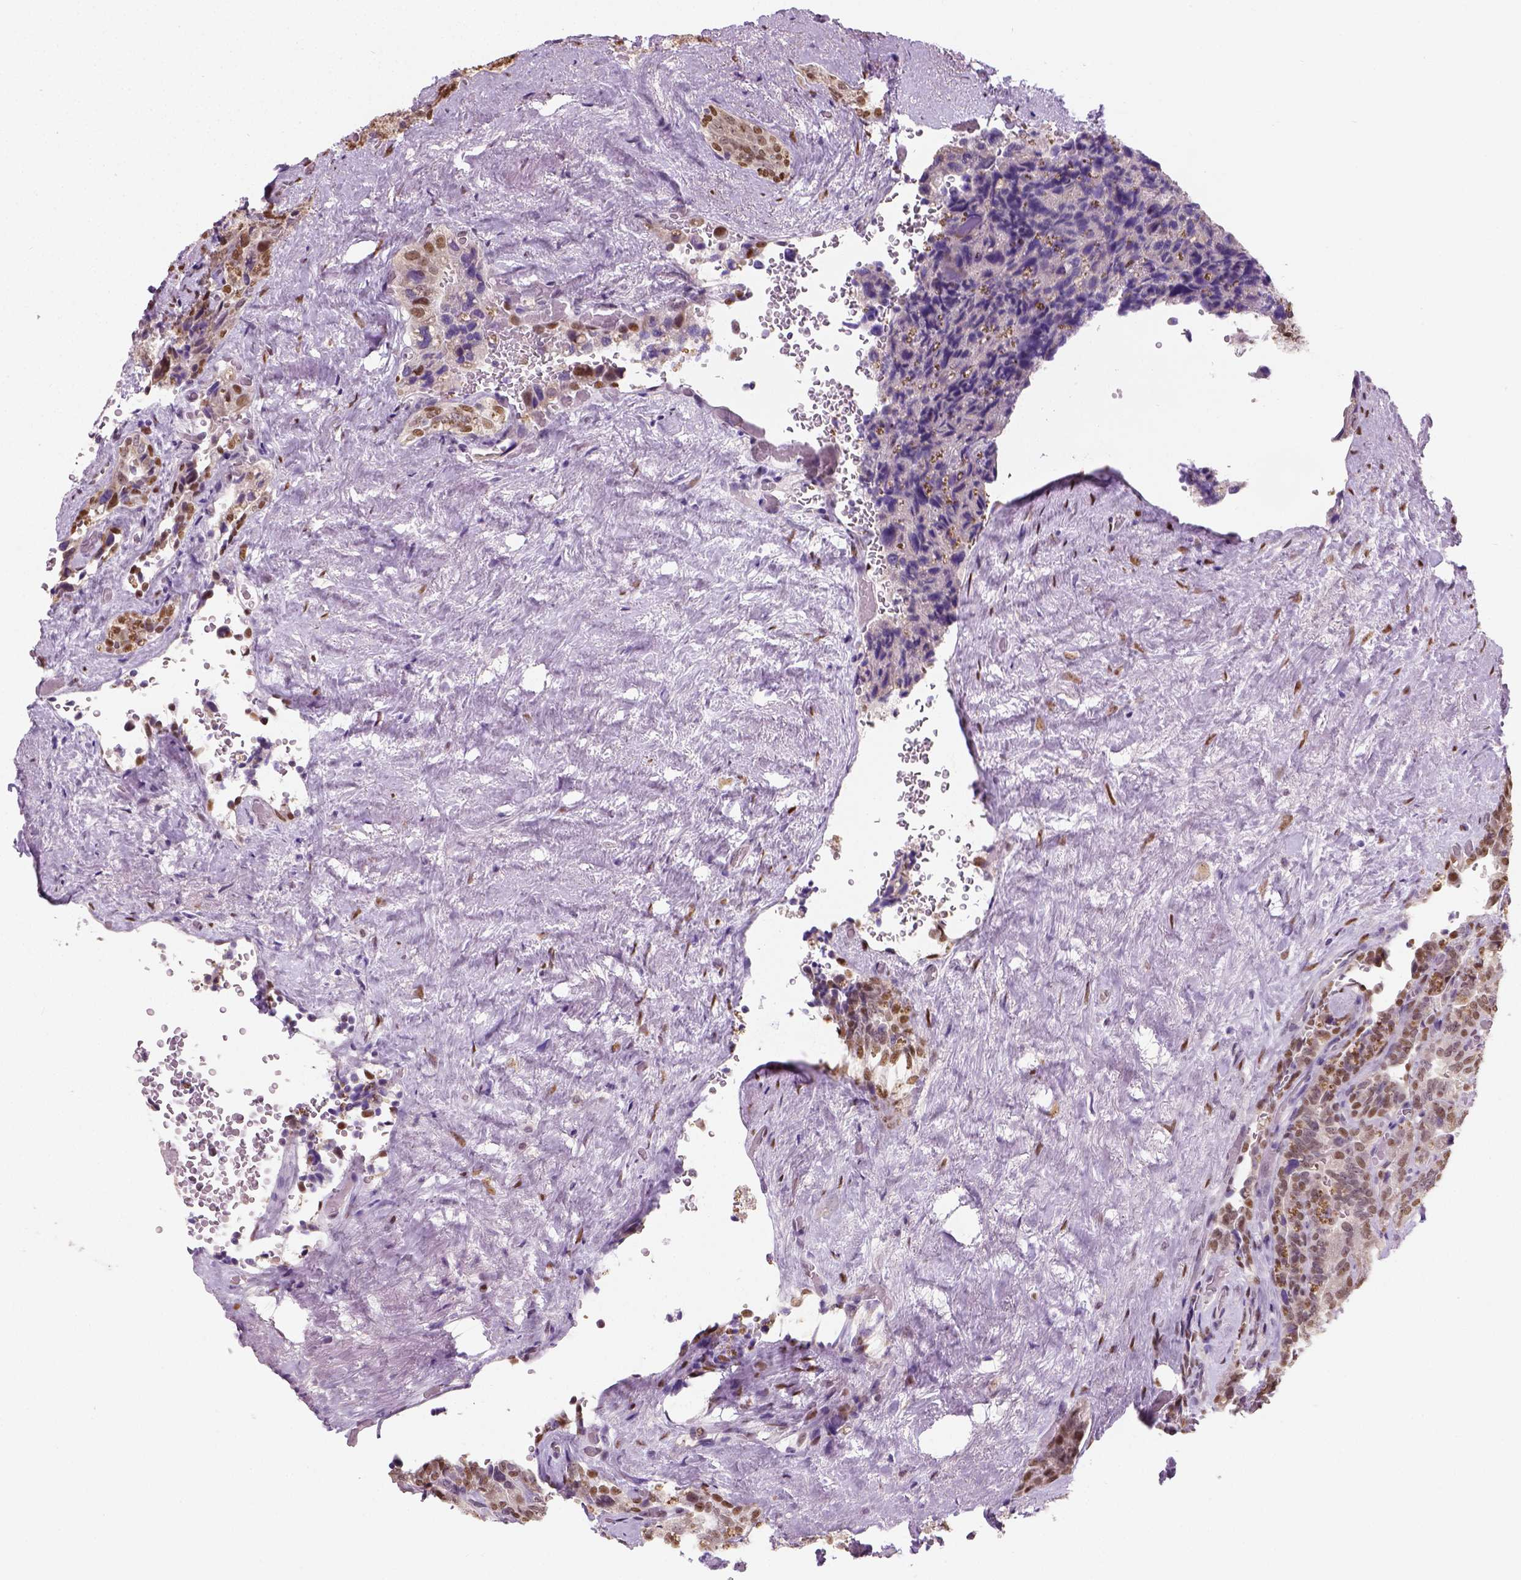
{"staining": {"intensity": "moderate", "quantity": ">75%", "location": "nuclear"}, "tissue": "seminal vesicle", "cell_type": "Glandular cells", "image_type": "normal", "snomed": [{"axis": "morphology", "description": "Normal tissue, NOS"}, {"axis": "topography", "description": "Seminal veicle"}], "caption": "Immunohistochemistry (IHC) staining of unremarkable seminal vesicle, which demonstrates medium levels of moderate nuclear positivity in approximately >75% of glandular cells indicating moderate nuclear protein staining. The staining was performed using DAB (3,3'-diaminobenzidine) (brown) for protein detection and nuclei were counterstained in hematoxylin (blue).", "gene": "C1orf112", "patient": {"sex": "male", "age": 69}}